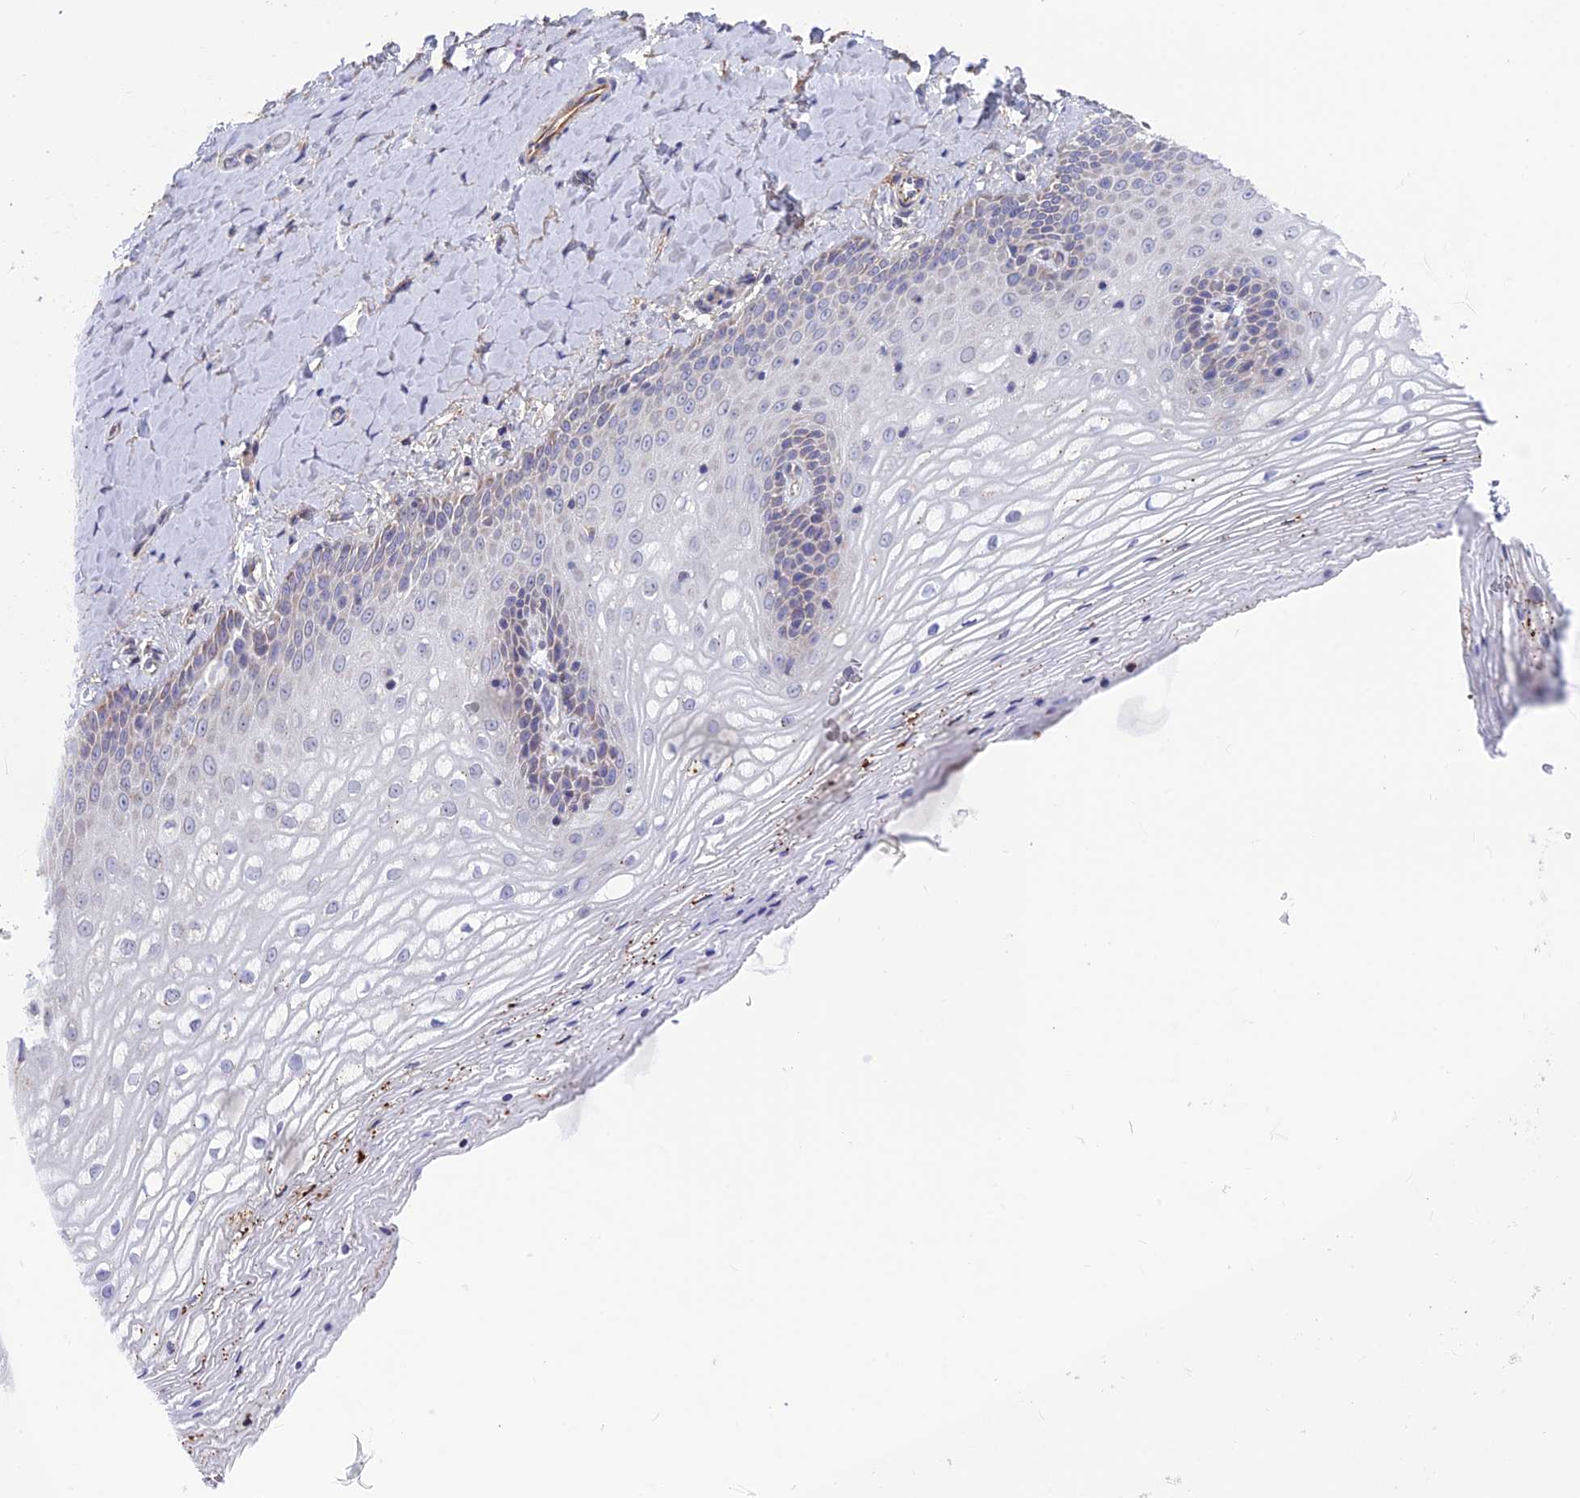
{"staining": {"intensity": "moderate", "quantity": "<25%", "location": "cytoplasmic/membranous"}, "tissue": "vagina", "cell_type": "Squamous epithelial cells", "image_type": "normal", "snomed": [{"axis": "morphology", "description": "Normal tissue, NOS"}, {"axis": "topography", "description": "Vagina"}], "caption": "Protein staining exhibits moderate cytoplasmic/membranous expression in about <25% of squamous epithelial cells in normal vagina. The staining is performed using DAB brown chromogen to label protein expression. The nuclei are counter-stained blue using hematoxylin.", "gene": "PLAC9", "patient": {"sex": "female", "age": 65}}